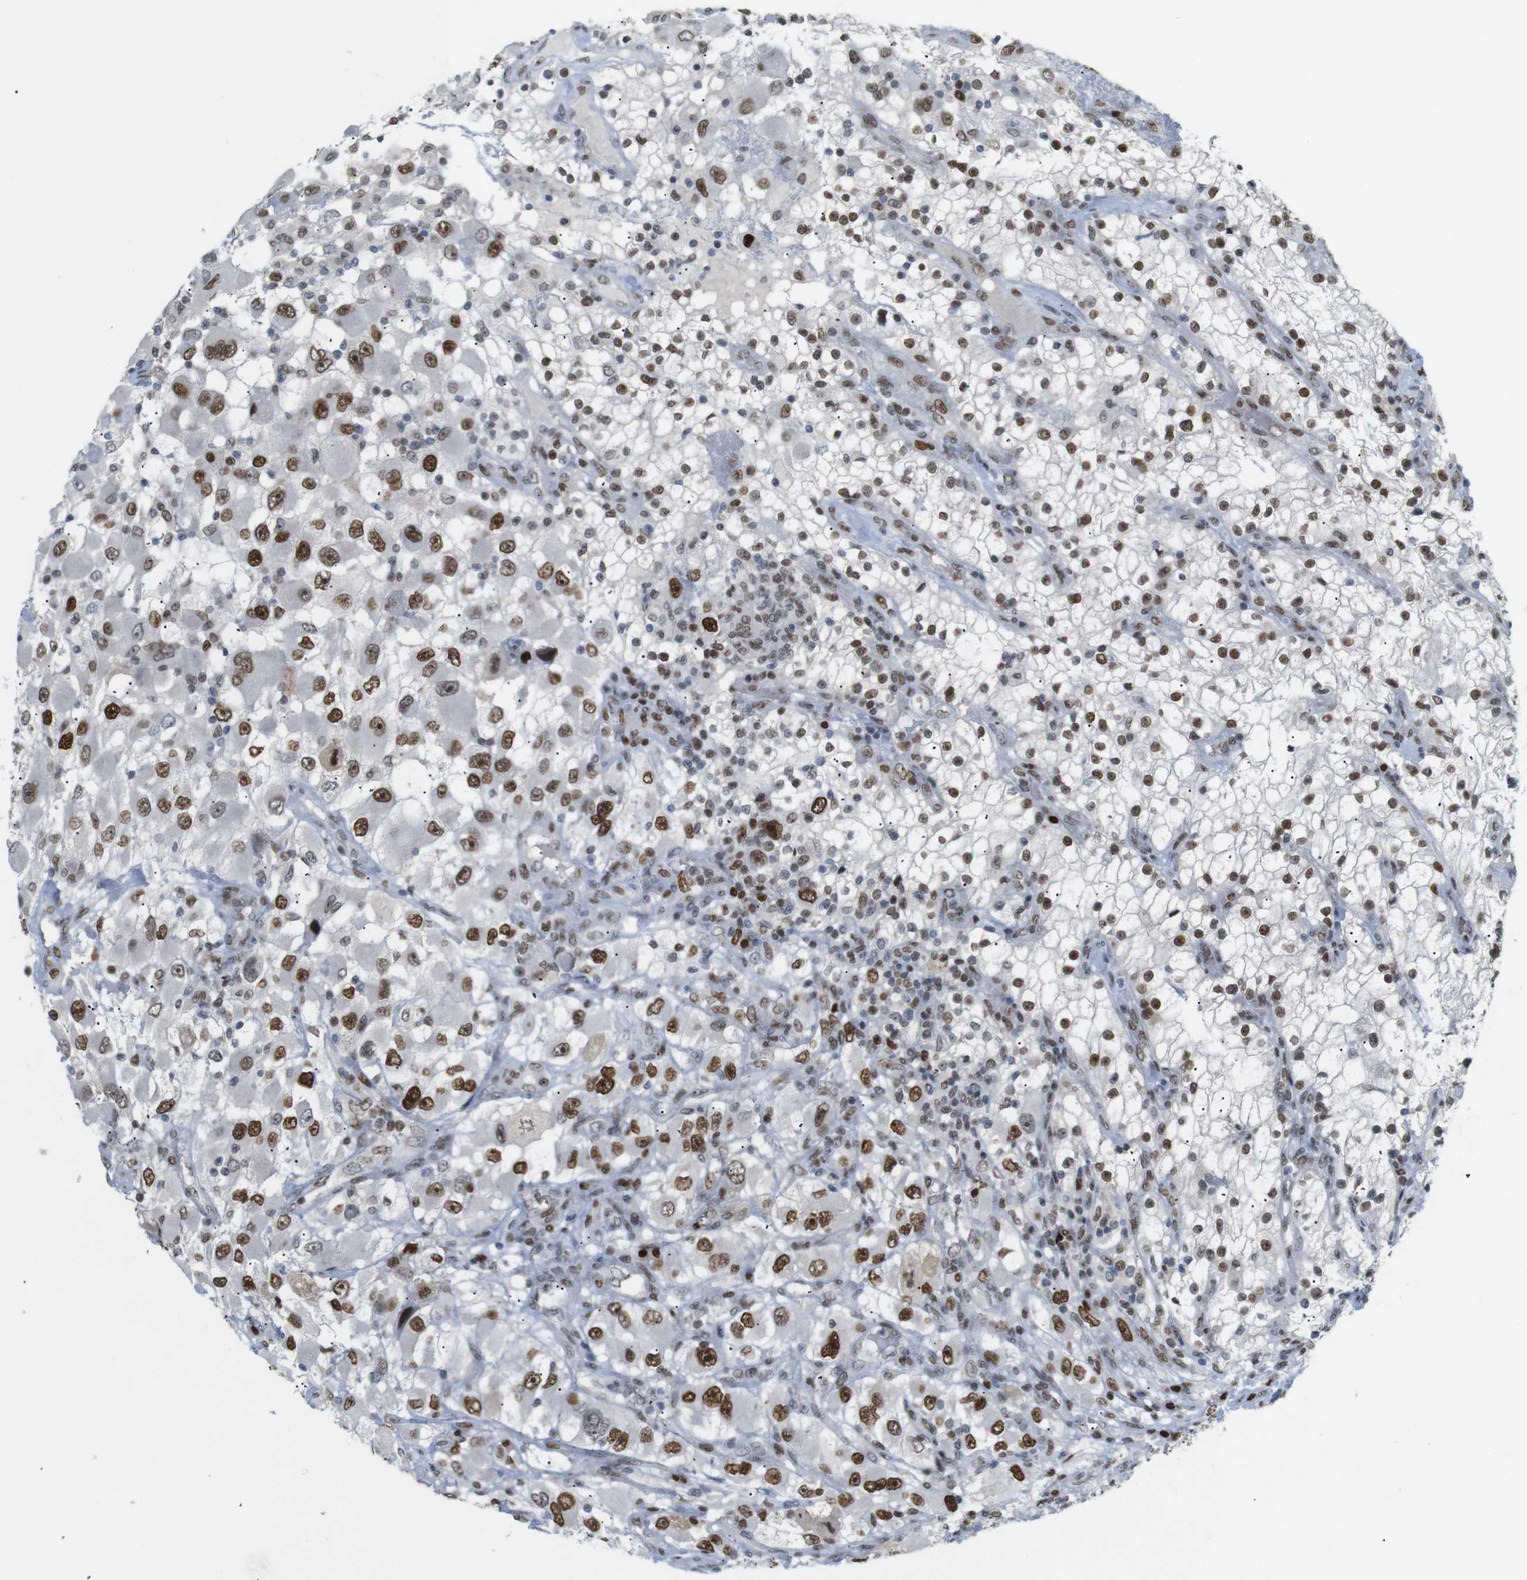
{"staining": {"intensity": "strong", "quantity": ">75%", "location": "nuclear"}, "tissue": "renal cancer", "cell_type": "Tumor cells", "image_type": "cancer", "snomed": [{"axis": "morphology", "description": "Adenocarcinoma, NOS"}, {"axis": "topography", "description": "Kidney"}], "caption": "A brown stain highlights strong nuclear staining of a protein in adenocarcinoma (renal) tumor cells. Using DAB (brown) and hematoxylin (blue) stains, captured at high magnification using brightfield microscopy.", "gene": "RIOX2", "patient": {"sex": "female", "age": 52}}